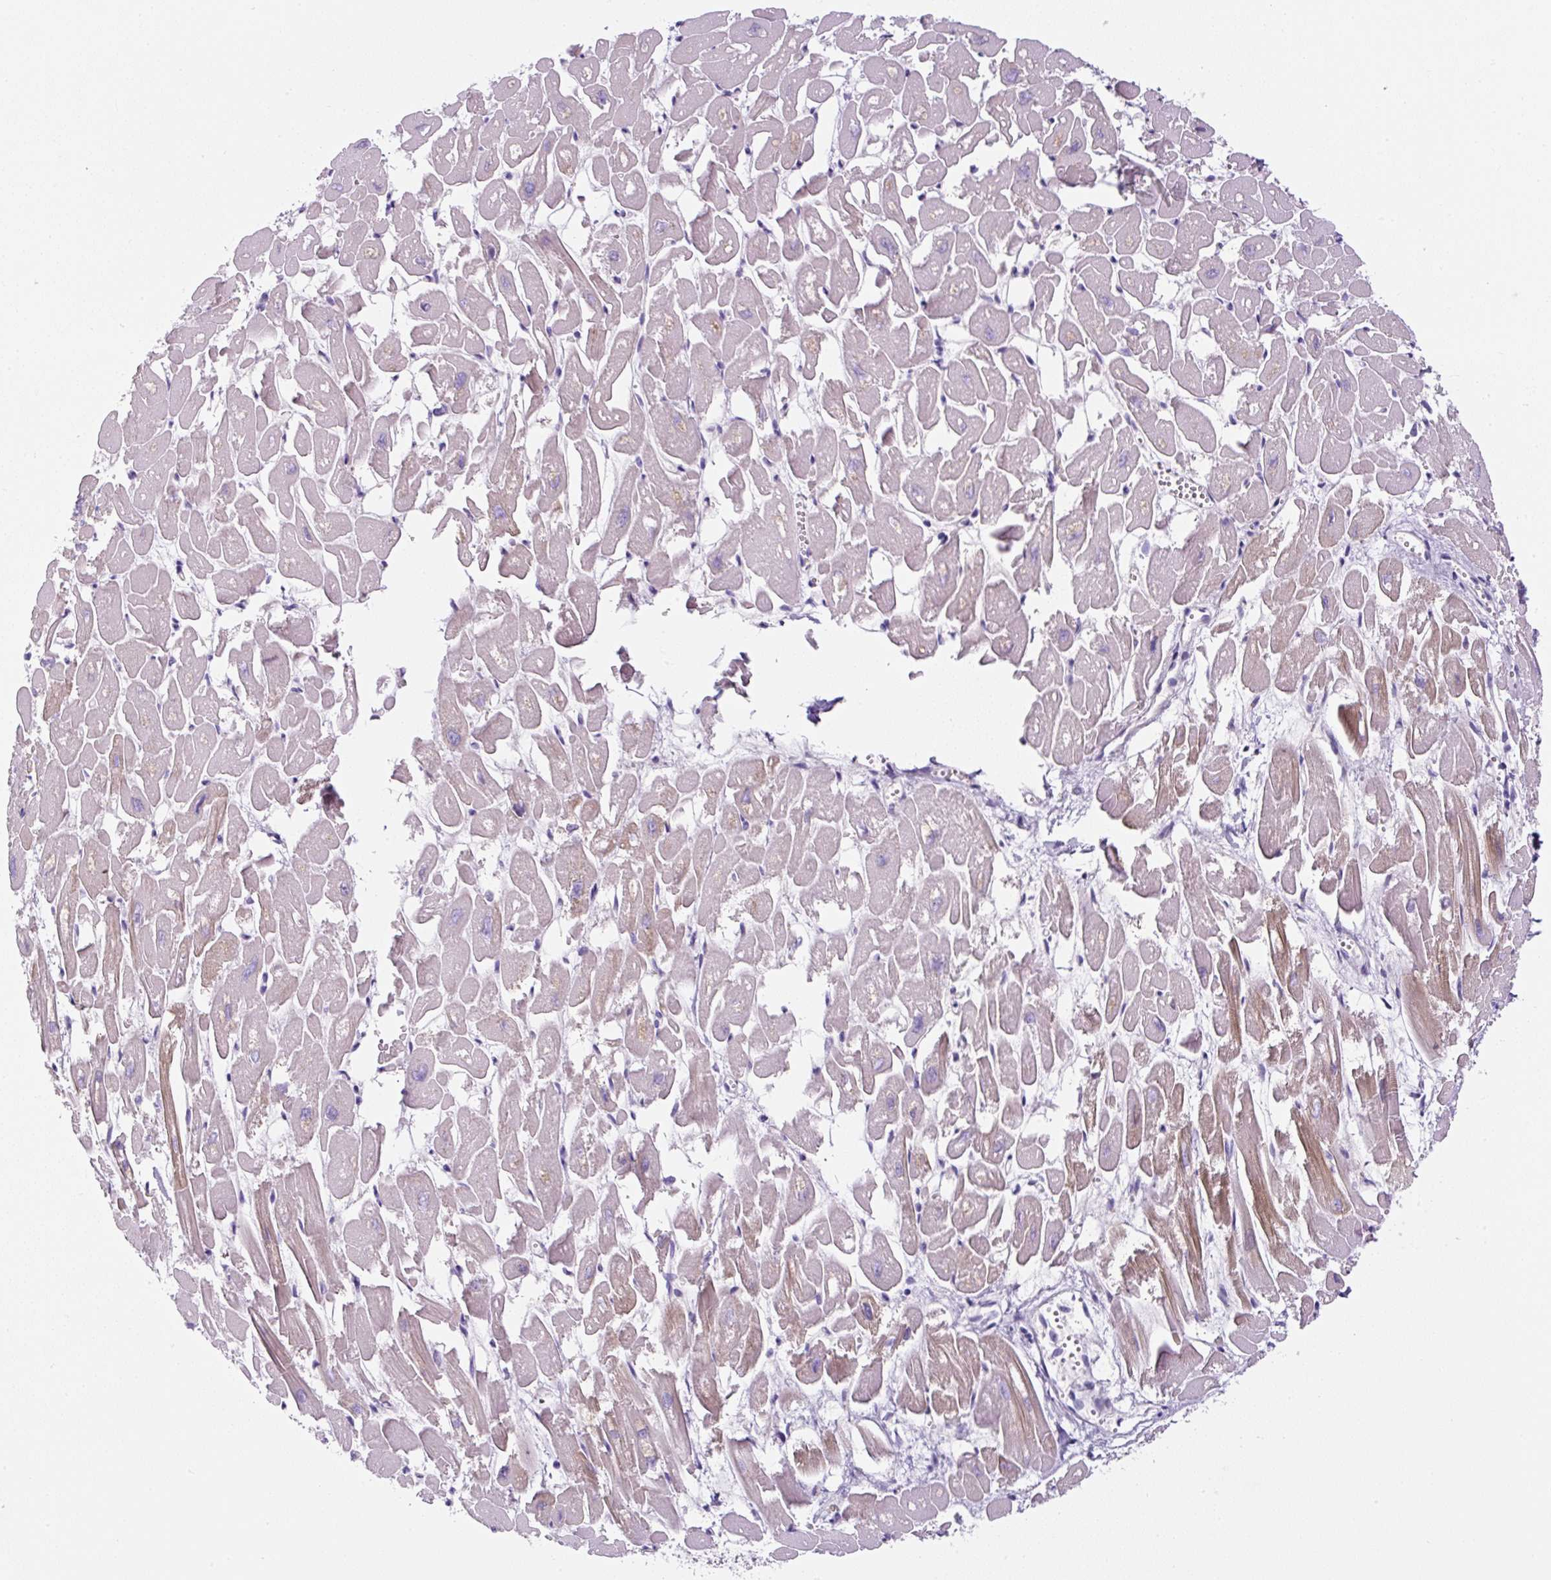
{"staining": {"intensity": "moderate", "quantity": "25%-75%", "location": "cytoplasmic/membranous"}, "tissue": "heart muscle", "cell_type": "Cardiomyocytes", "image_type": "normal", "snomed": [{"axis": "morphology", "description": "Normal tissue, NOS"}, {"axis": "topography", "description": "Heart"}], "caption": "Immunohistochemical staining of unremarkable human heart muscle exhibits medium levels of moderate cytoplasmic/membranous staining in approximately 25%-75% of cardiomyocytes.", "gene": "OR14A2", "patient": {"sex": "male", "age": 54}}